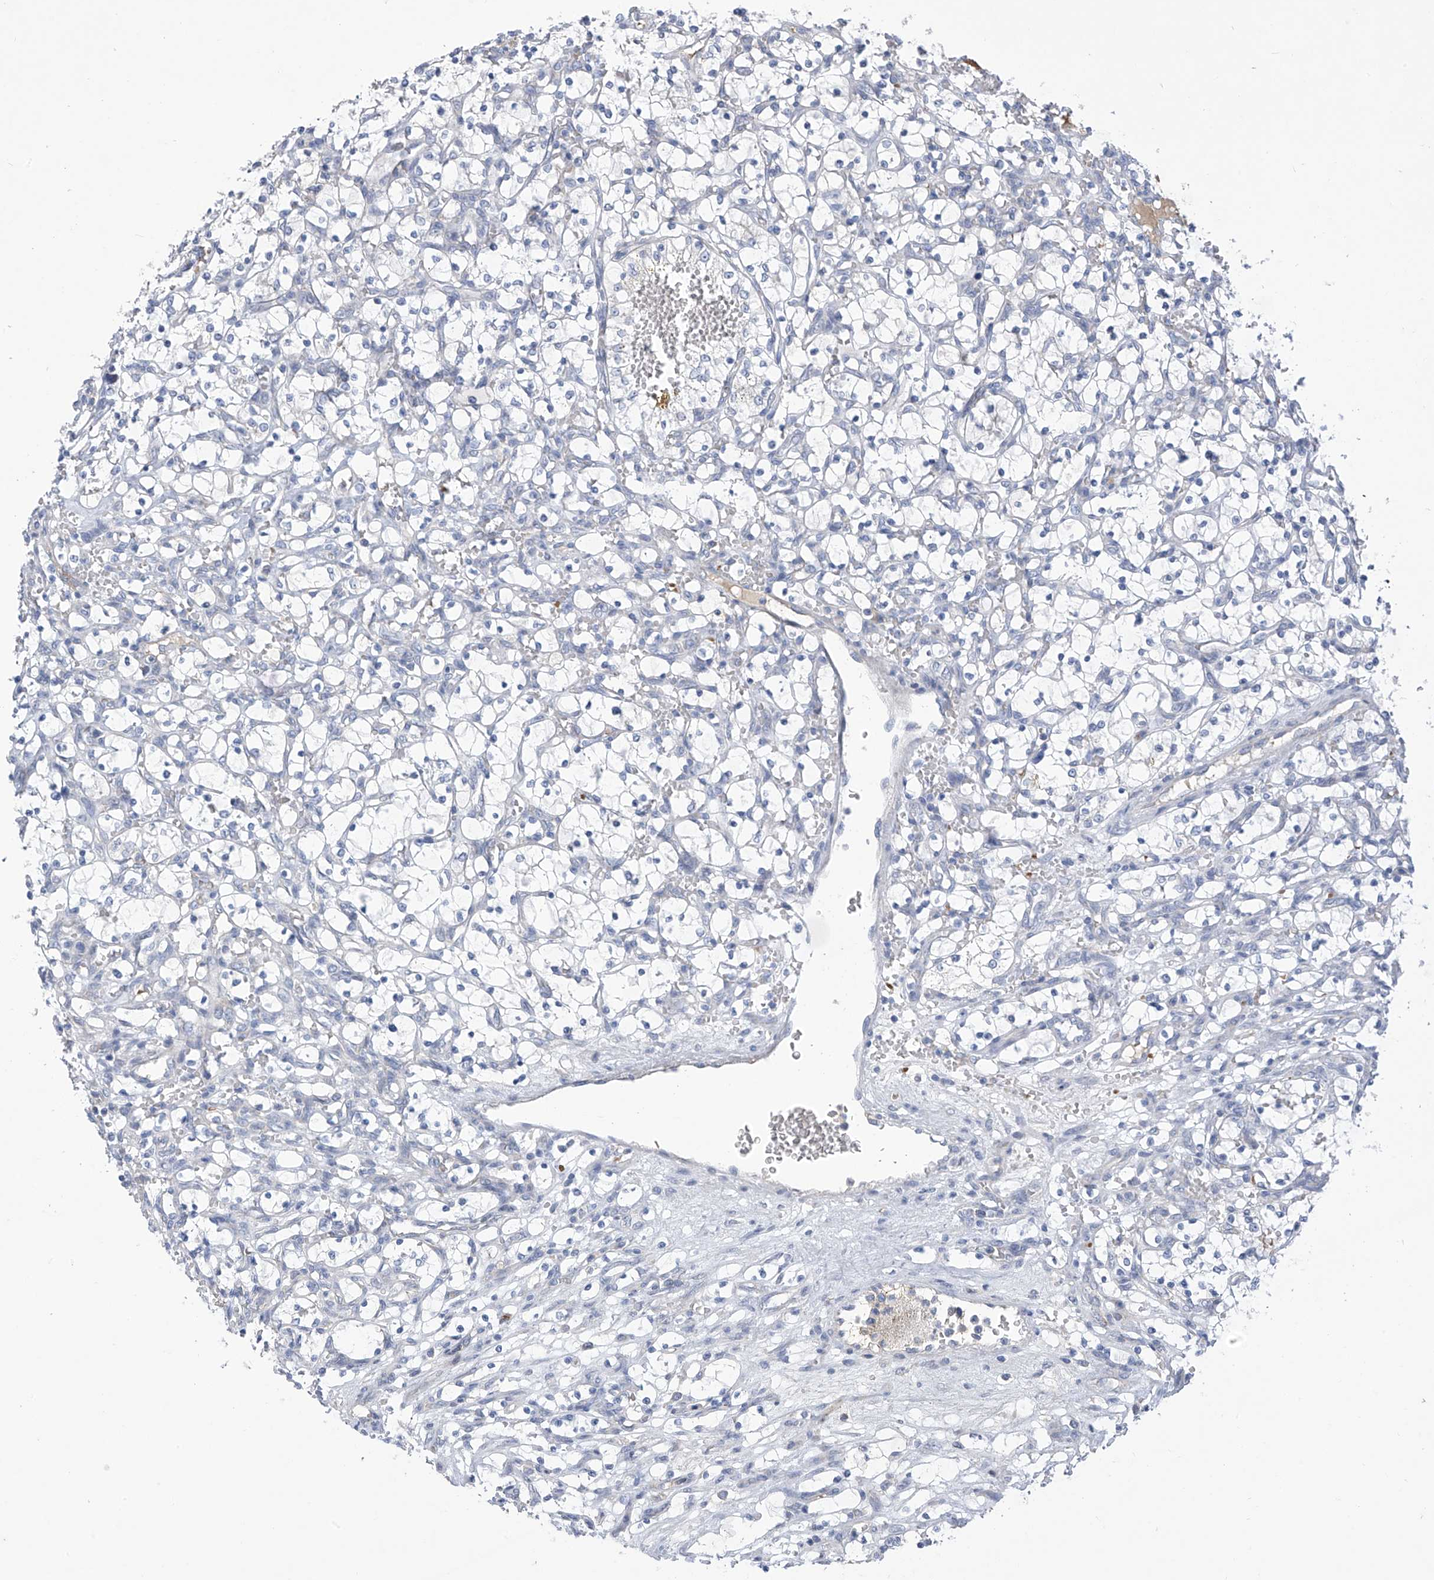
{"staining": {"intensity": "negative", "quantity": "none", "location": "none"}, "tissue": "renal cancer", "cell_type": "Tumor cells", "image_type": "cancer", "snomed": [{"axis": "morphology", "description": "Adenocarcinoma, NOS"}, {"axis": "topography", "description": "Kidney"}], "caption": "Immunohistochemical staining of renal cancer exhibits no significant expression in tumor cells.", "gene": "SLCO4A1", "patient": {"sex": "female", "age": 69}}